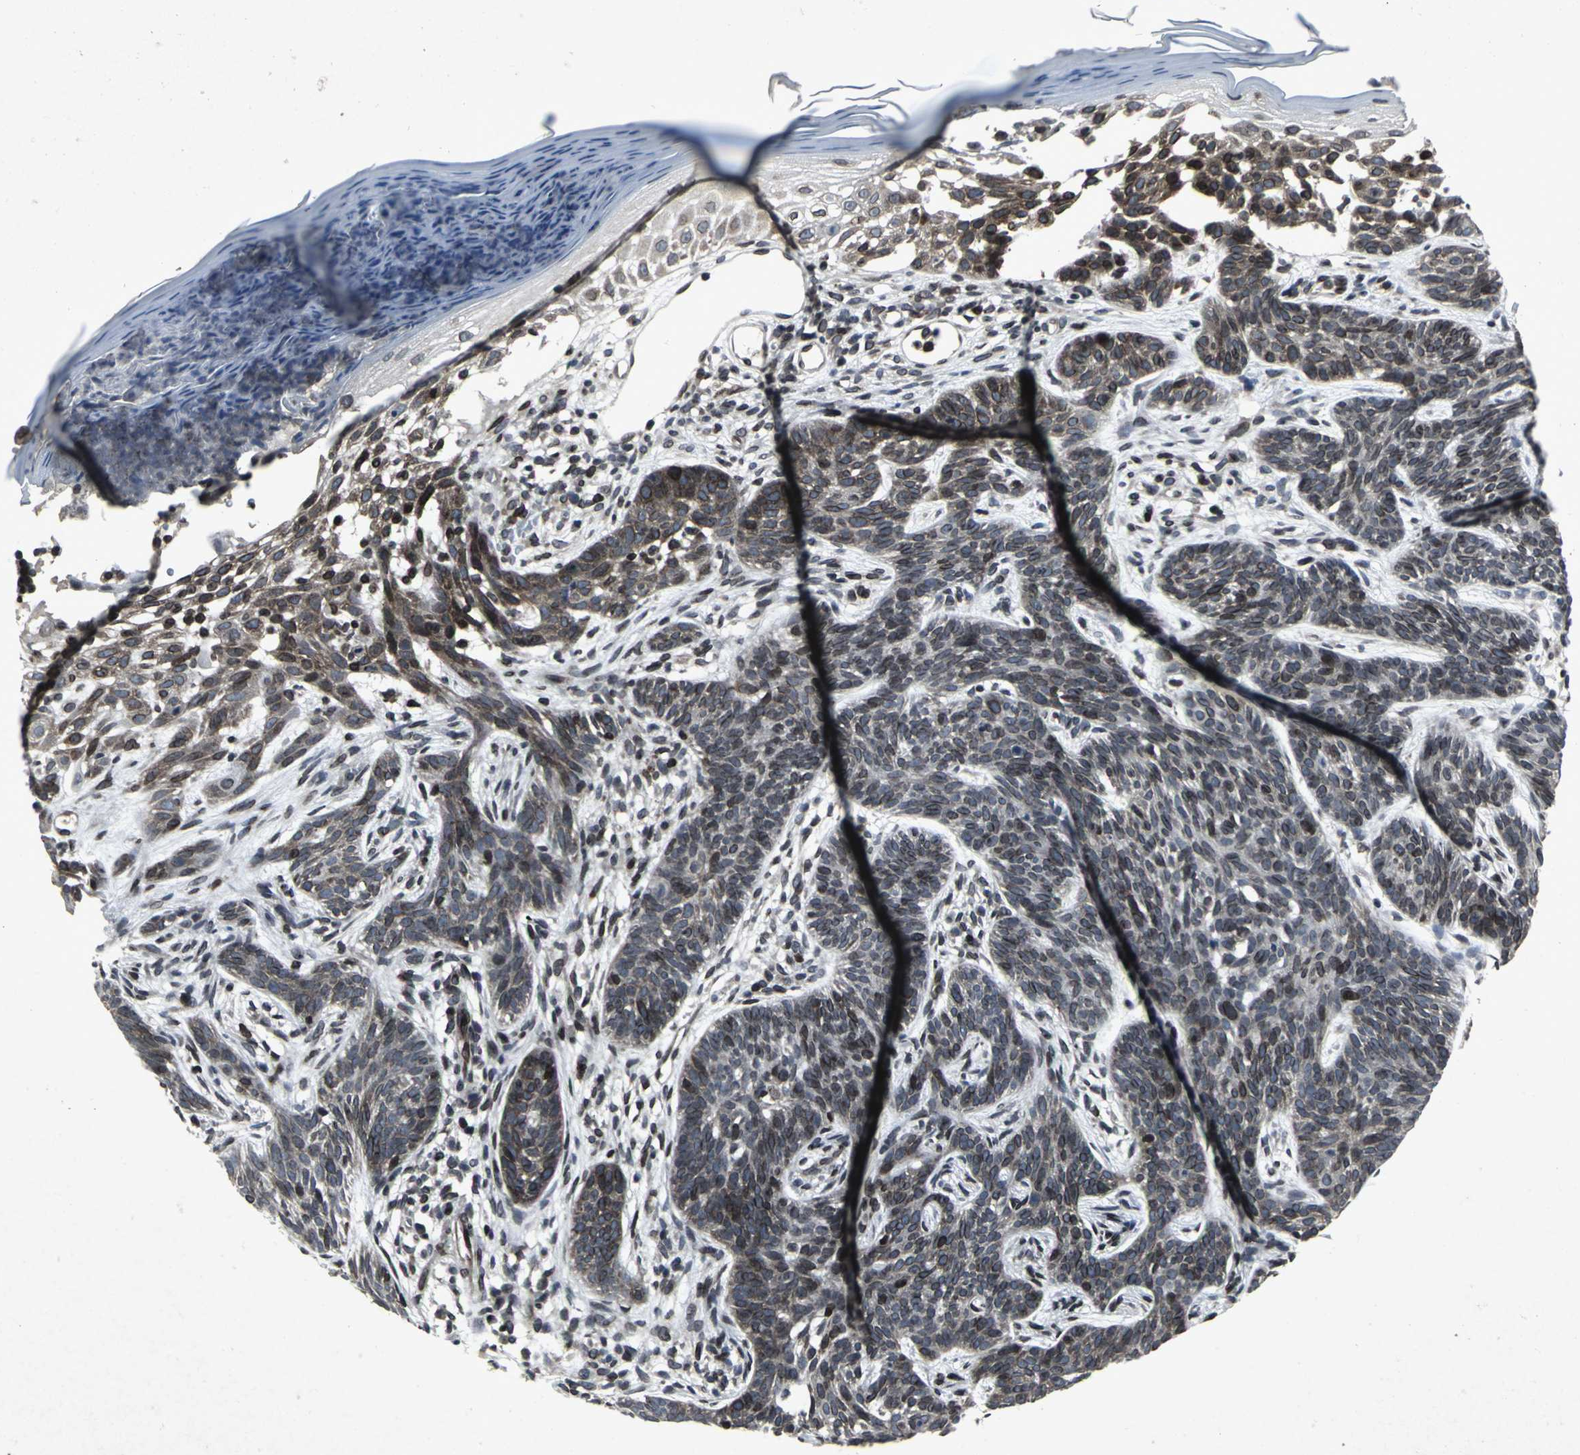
{"staining": {"intensity": "moderate", "quantity": "25%-75%", "location": "cytoplasmic/membranous,nuclear"}, "tissue": "skin cancer", "cell_type": "Tumor cells", "image_type": "cancer", "snomed": [{"axis": "morphology", "description": "Normal tissue, NOS"}, {"axis": "morphology", "description": "Basal cell carcinoma"}, {"axis": "topography", "description": "Skin"}], "caption": "High-power microscopy captured an immunohistochemistry image of basal cell carcinoma (skin), revealing moderate cytoplasmic/membranous and nuclear expression in approximately 25%-75% of tumor cells.", "gene": "SH2B3", "patient": {"sex": "female", "age": 69}}